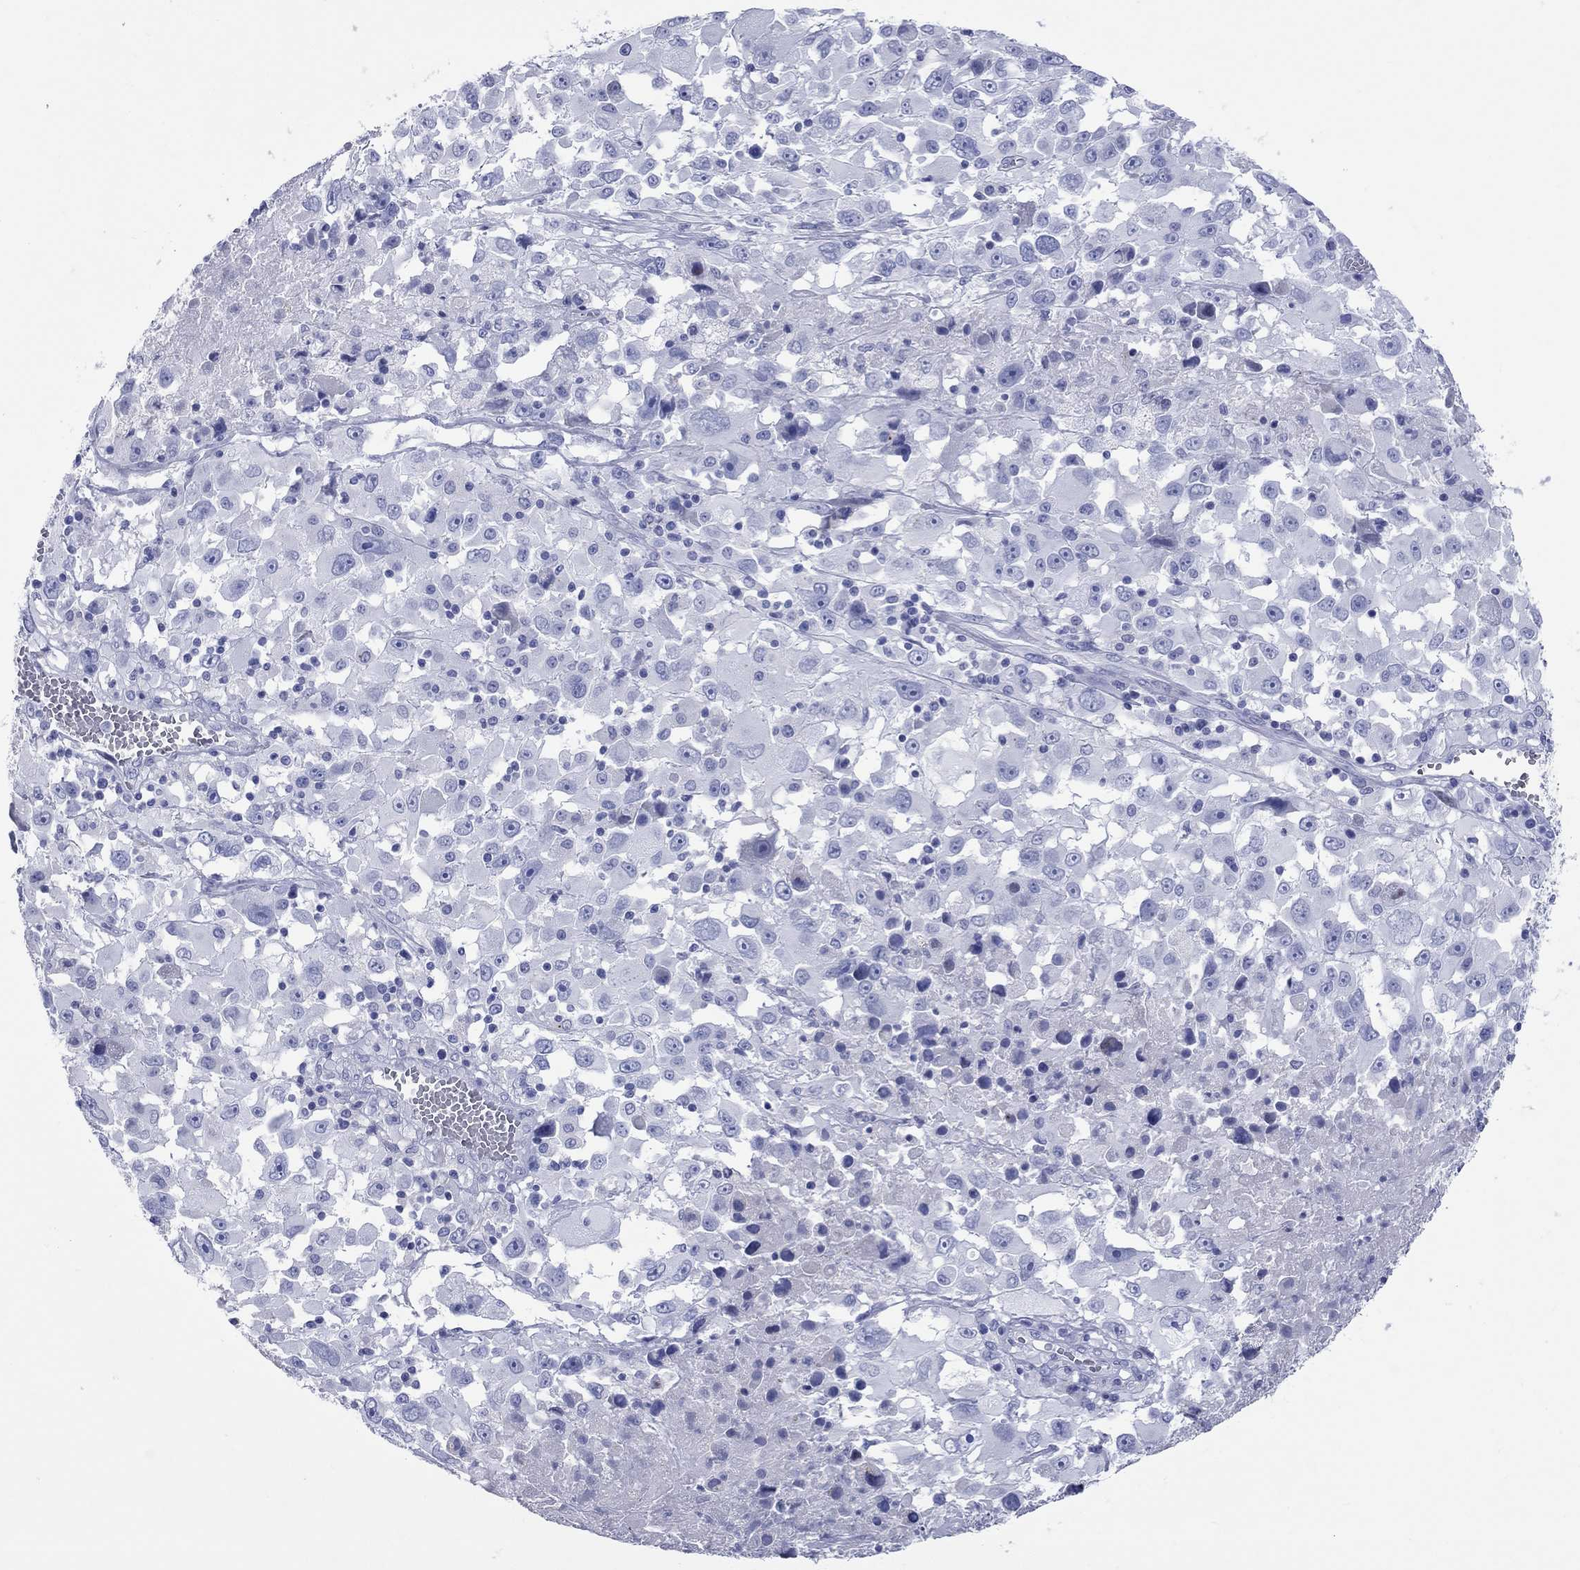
{"staining": {"intensity": "negative", "quantity": "none", "location": "none"}, "tissue": "melanoma", "cell_type": "Tumor cells", "image_type": "cancer", "snomed": [{"axis": "morphology", "description": "Malignant melanoma, Metastatic site"}, {"axis": "topography", "description": "Soft tissue"}], "caption": "Immunohistochemical staining of human malignant melanoma (metastatic site) demonstrates no significant positivity in tumor cells.", "gene": "CCNA1", "patient": {"sex": "male", "age": 50}}